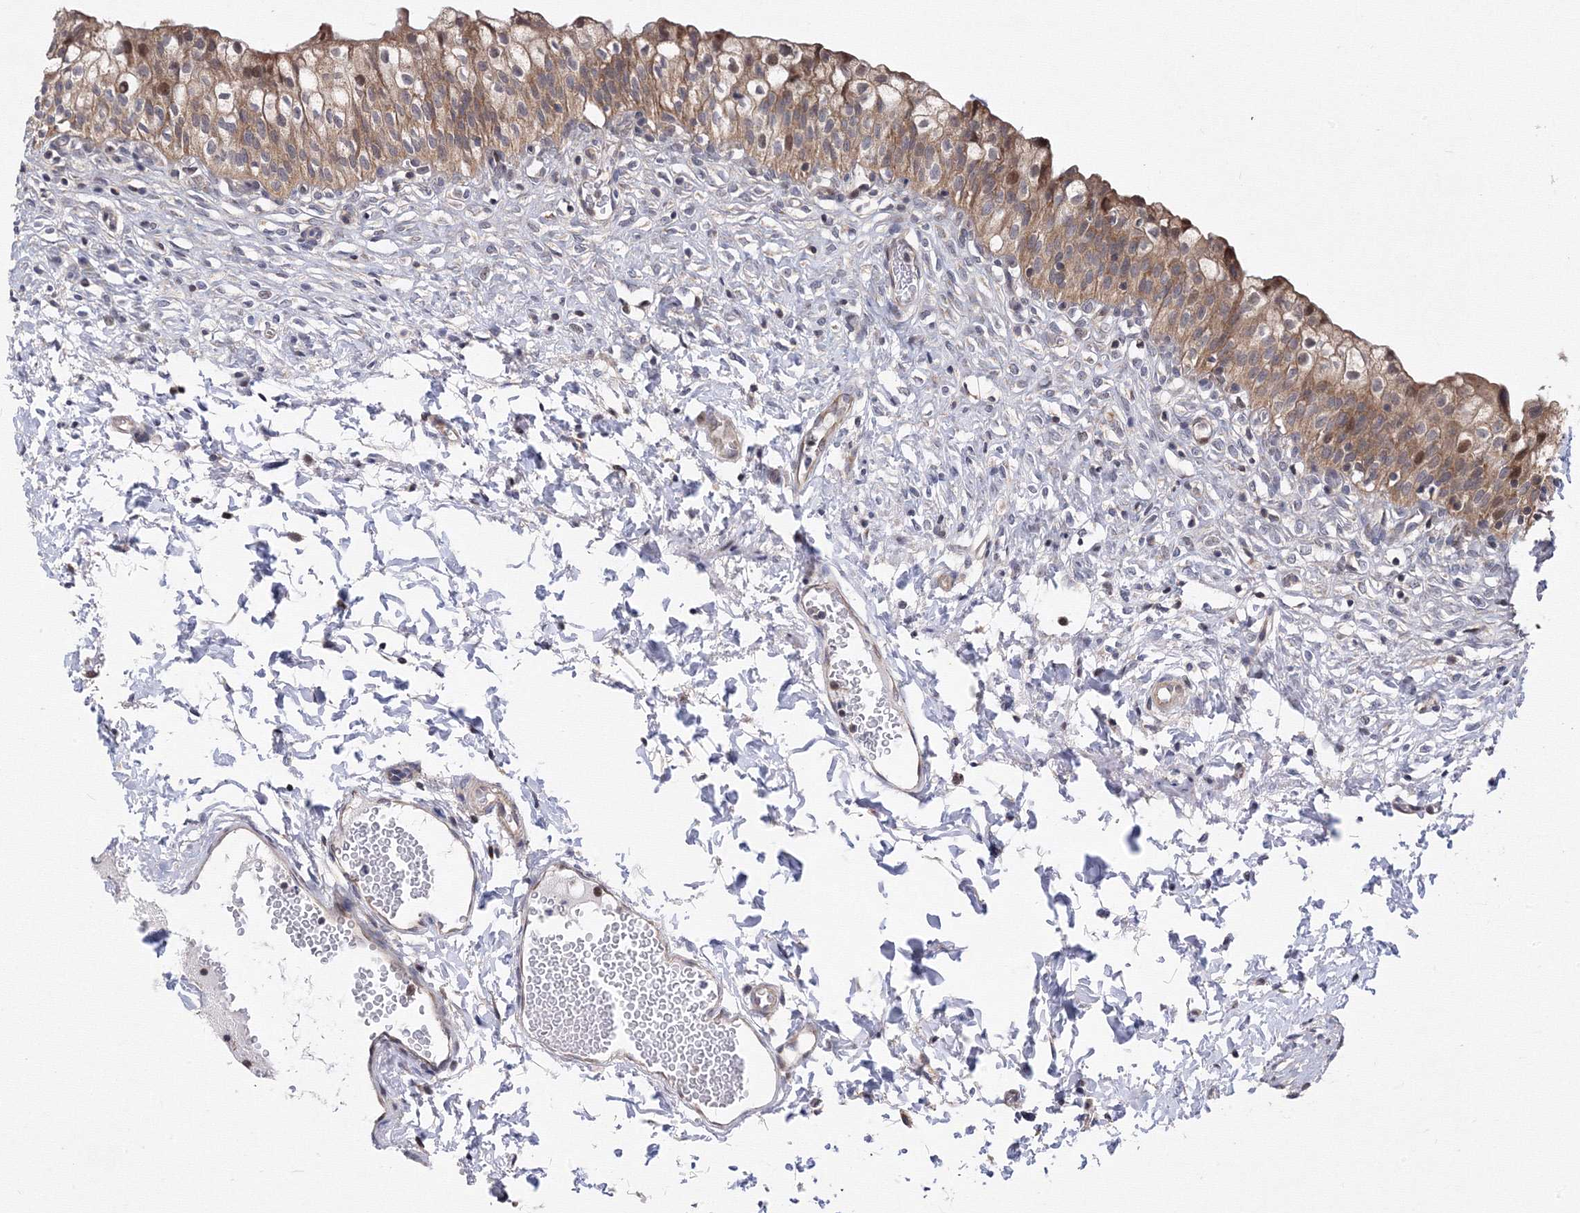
{"staining": {"intensity": "moderate", "quantity": ">75%", "location": "cytoplasmic/membranous,nuclear"}, "tissue": "urinary bladder", "cell_type": "Urothelial cells", "image_type": "normal", "snomed": [{"axis": "morphology", "description": "Normal tissue, NOS"}, {"axis": "topography", "description": "Urinary bladder"}], "caption": "Protein positivity by IHC demonstrates moderate cytoplasmic/membranous,nuclear expression in approximately >75% of urothelial cells in unremarkable urinary bladder.", "gene": "GPN1", "patient": {"sex": "male", "age": 55}}